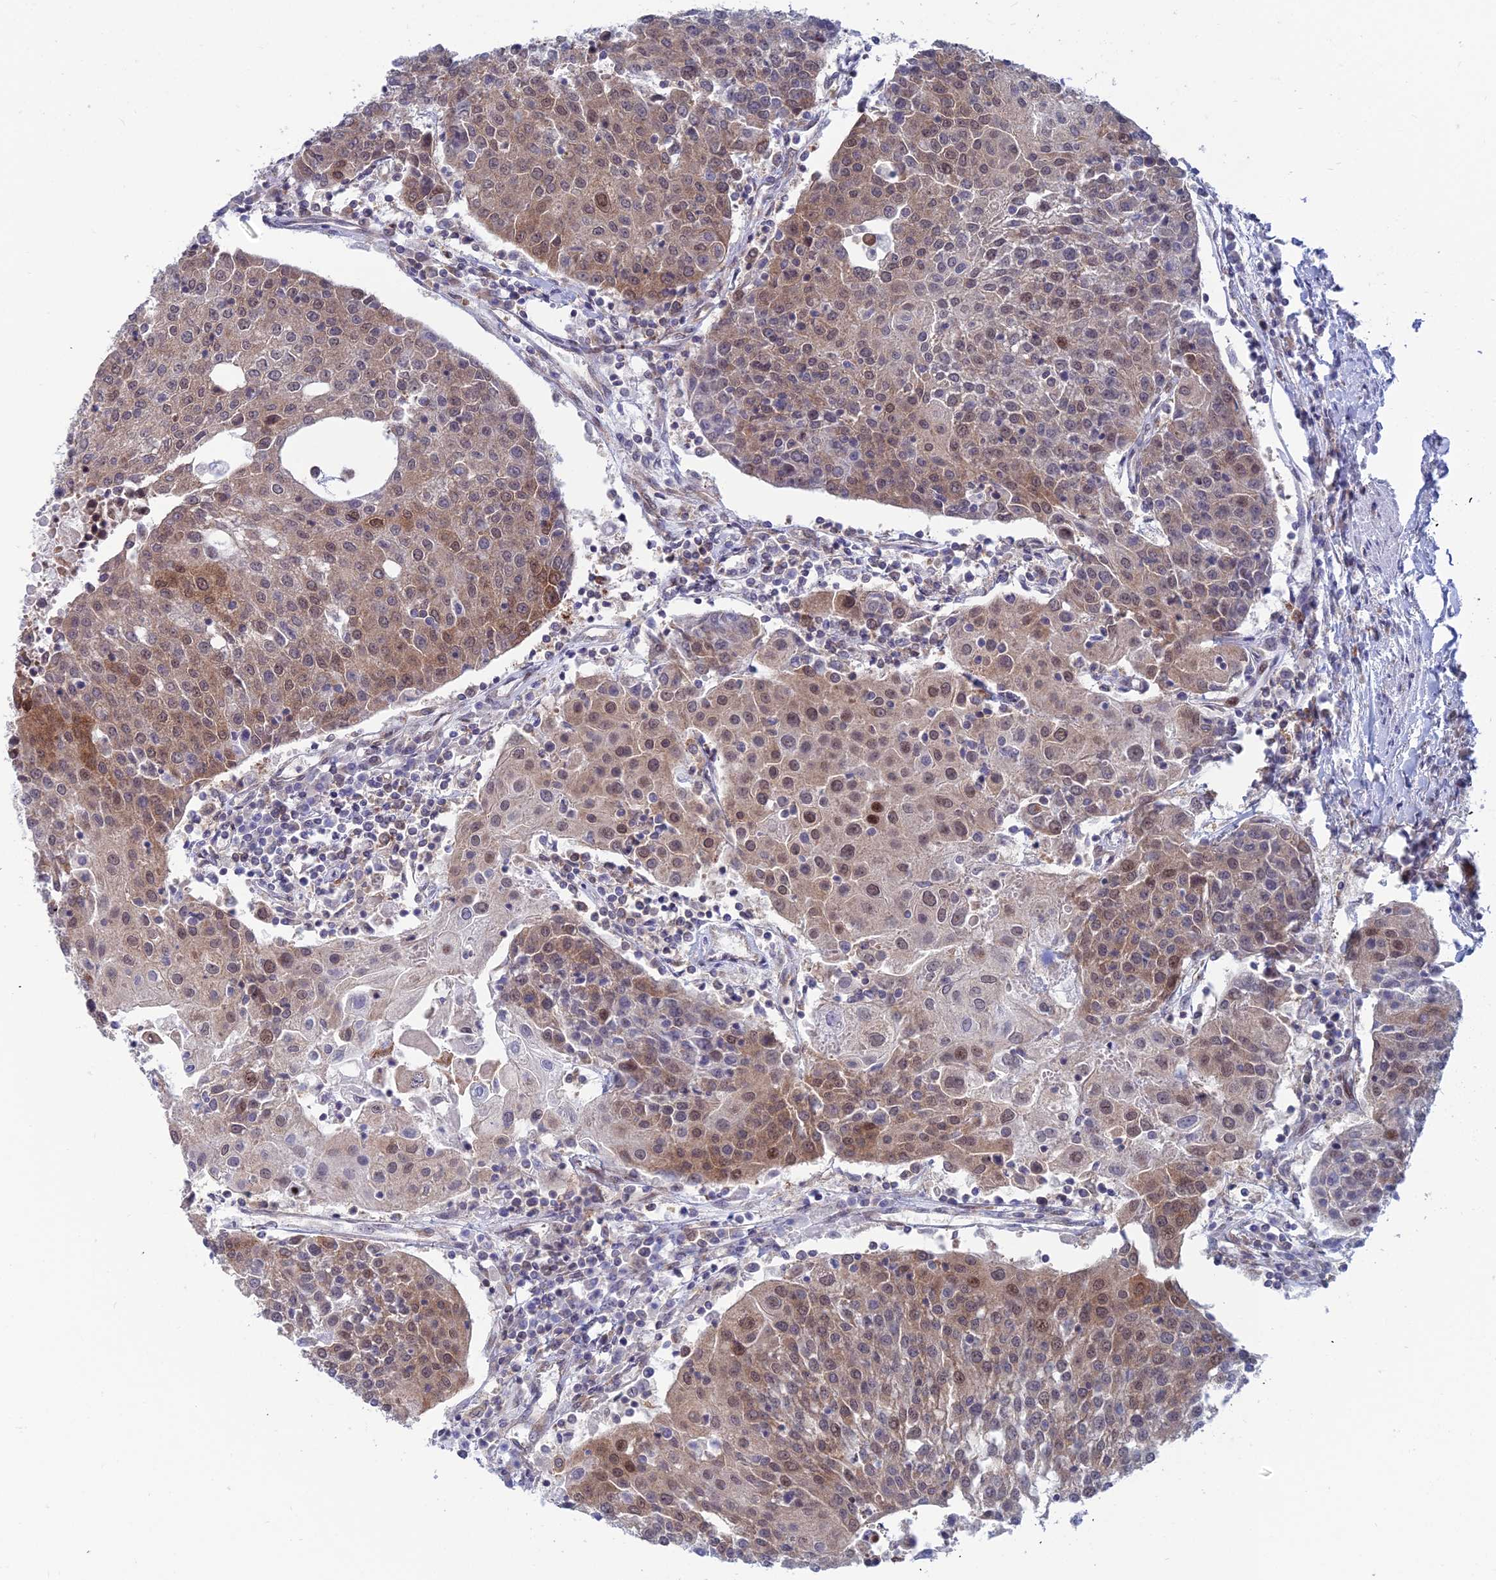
{"staining": {"intensity": "moderate", "quantity": ">75%", "location": "cytoplasmic/membranous,nuclear"}, "tissue": "urothelial cancer", "cell_type": "Tumor cells", "image_type": "cancer", "snomed": [{"axis": "morphology", "description": "Urothelial carcinoma, High grade"}, {"axis": "topography", "description": "Urinary bladder"}], "caption": "IHC histopathology image of high-grade urothelial carcinoma stained for a protein (brown), which shows medium levels of moderate cytoplasmic/membranous and nuclear positivity in approximately >75% of tumor cells.", "gene": "IGBP1", "patient": {"sex": "female", "age": 85}}